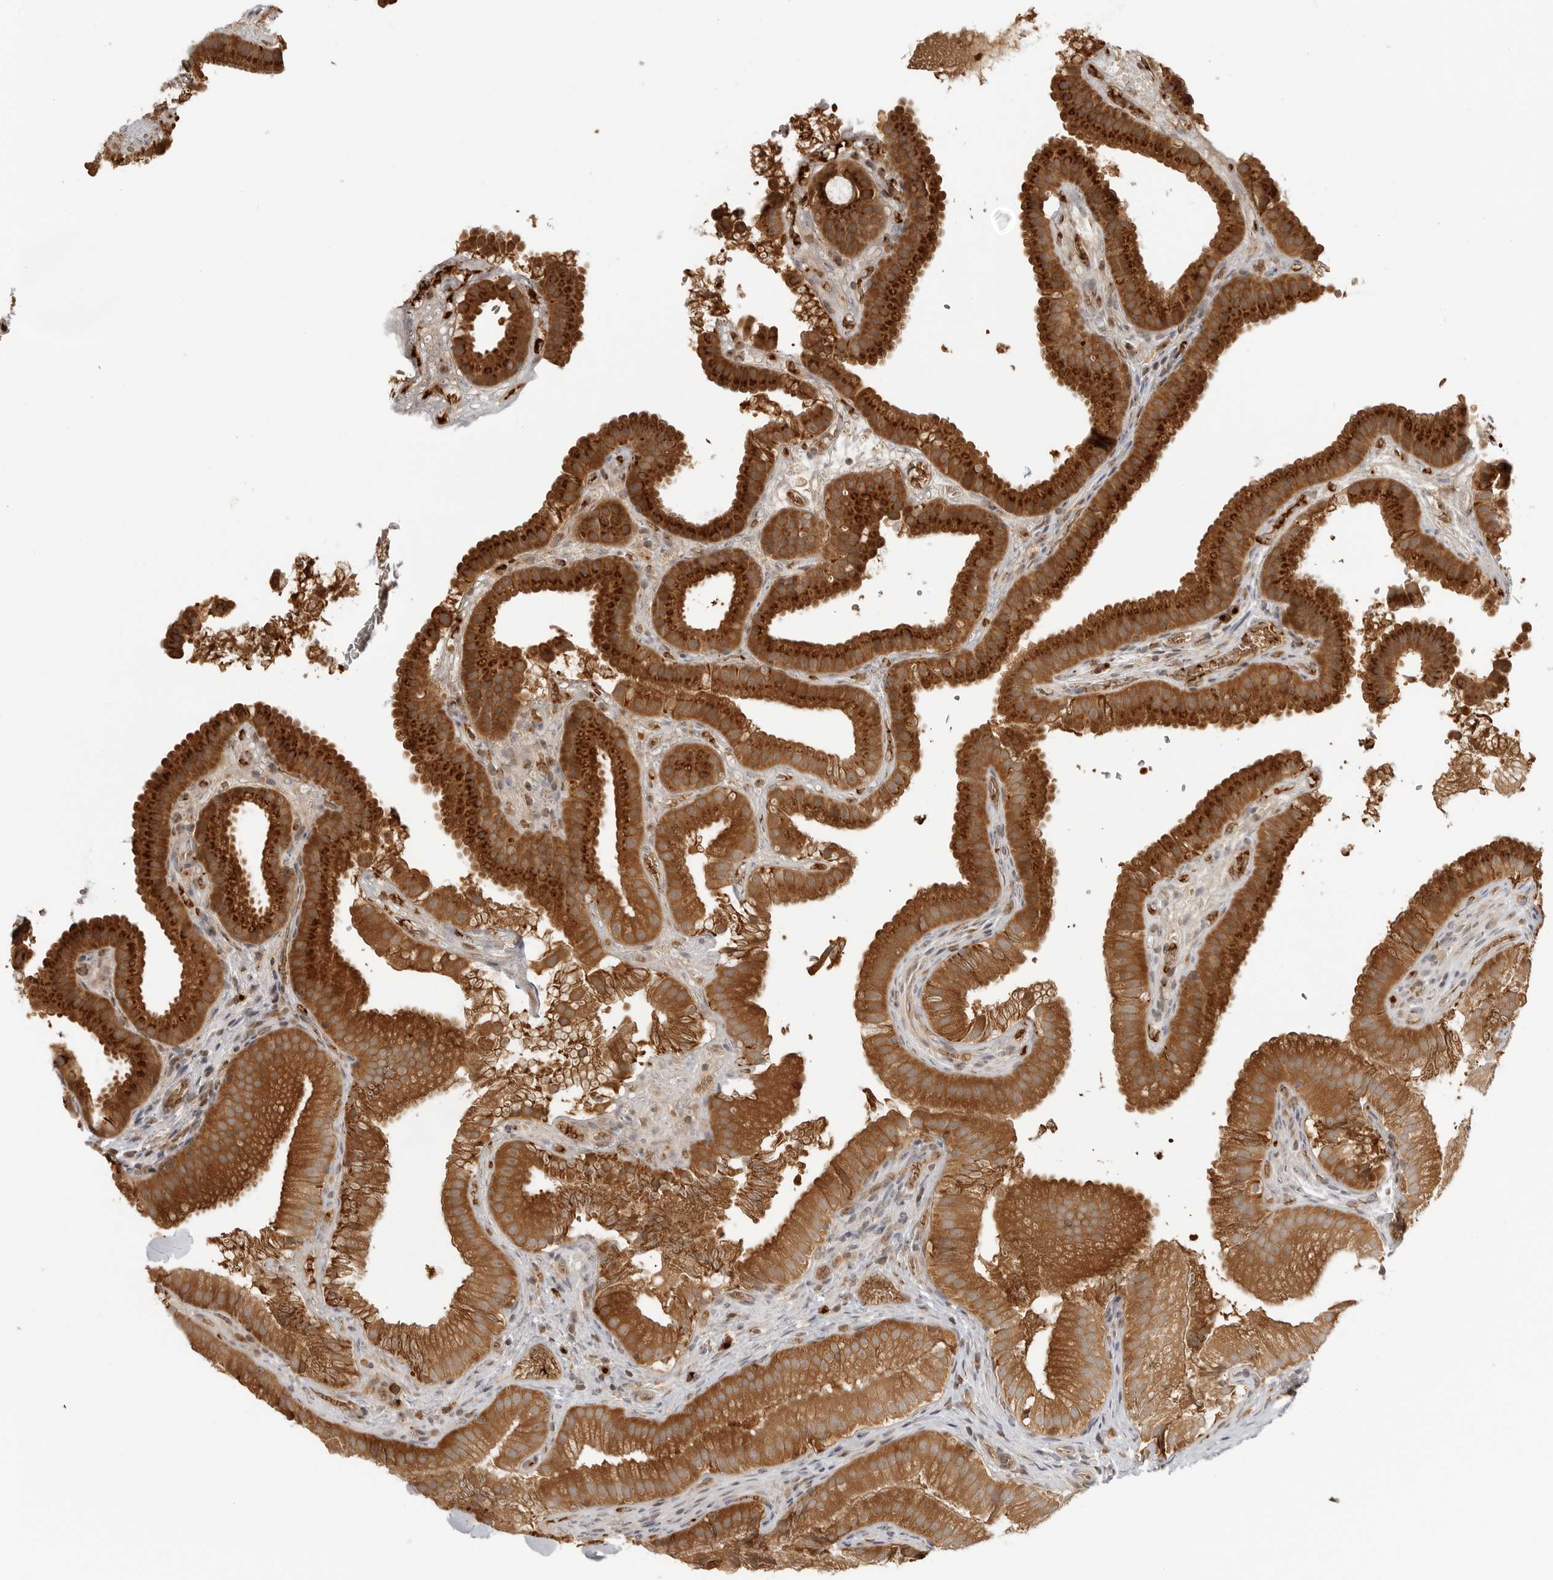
{"staining": {"intensity": "strong", "quantity": ">75%", "location": "cytoplasmic/membranous"}, "tissue": "gallbladder", "cell_type": "Glandular cells", "image_type": "normal", "snomed": [{"axis": "morphology", "description": "Normal tissue, NOS"}, {"axis": "topography", "description": "Gallbladder"}], "caption": "Protein expression analysis of normal gallbladder shows strong cytoplasmic/membranous positivity in approximately >75% of glandular cells. Nuclei are stained in blue.", "gene": "COPA", "patient": {"sex": "female", "age": 30}}